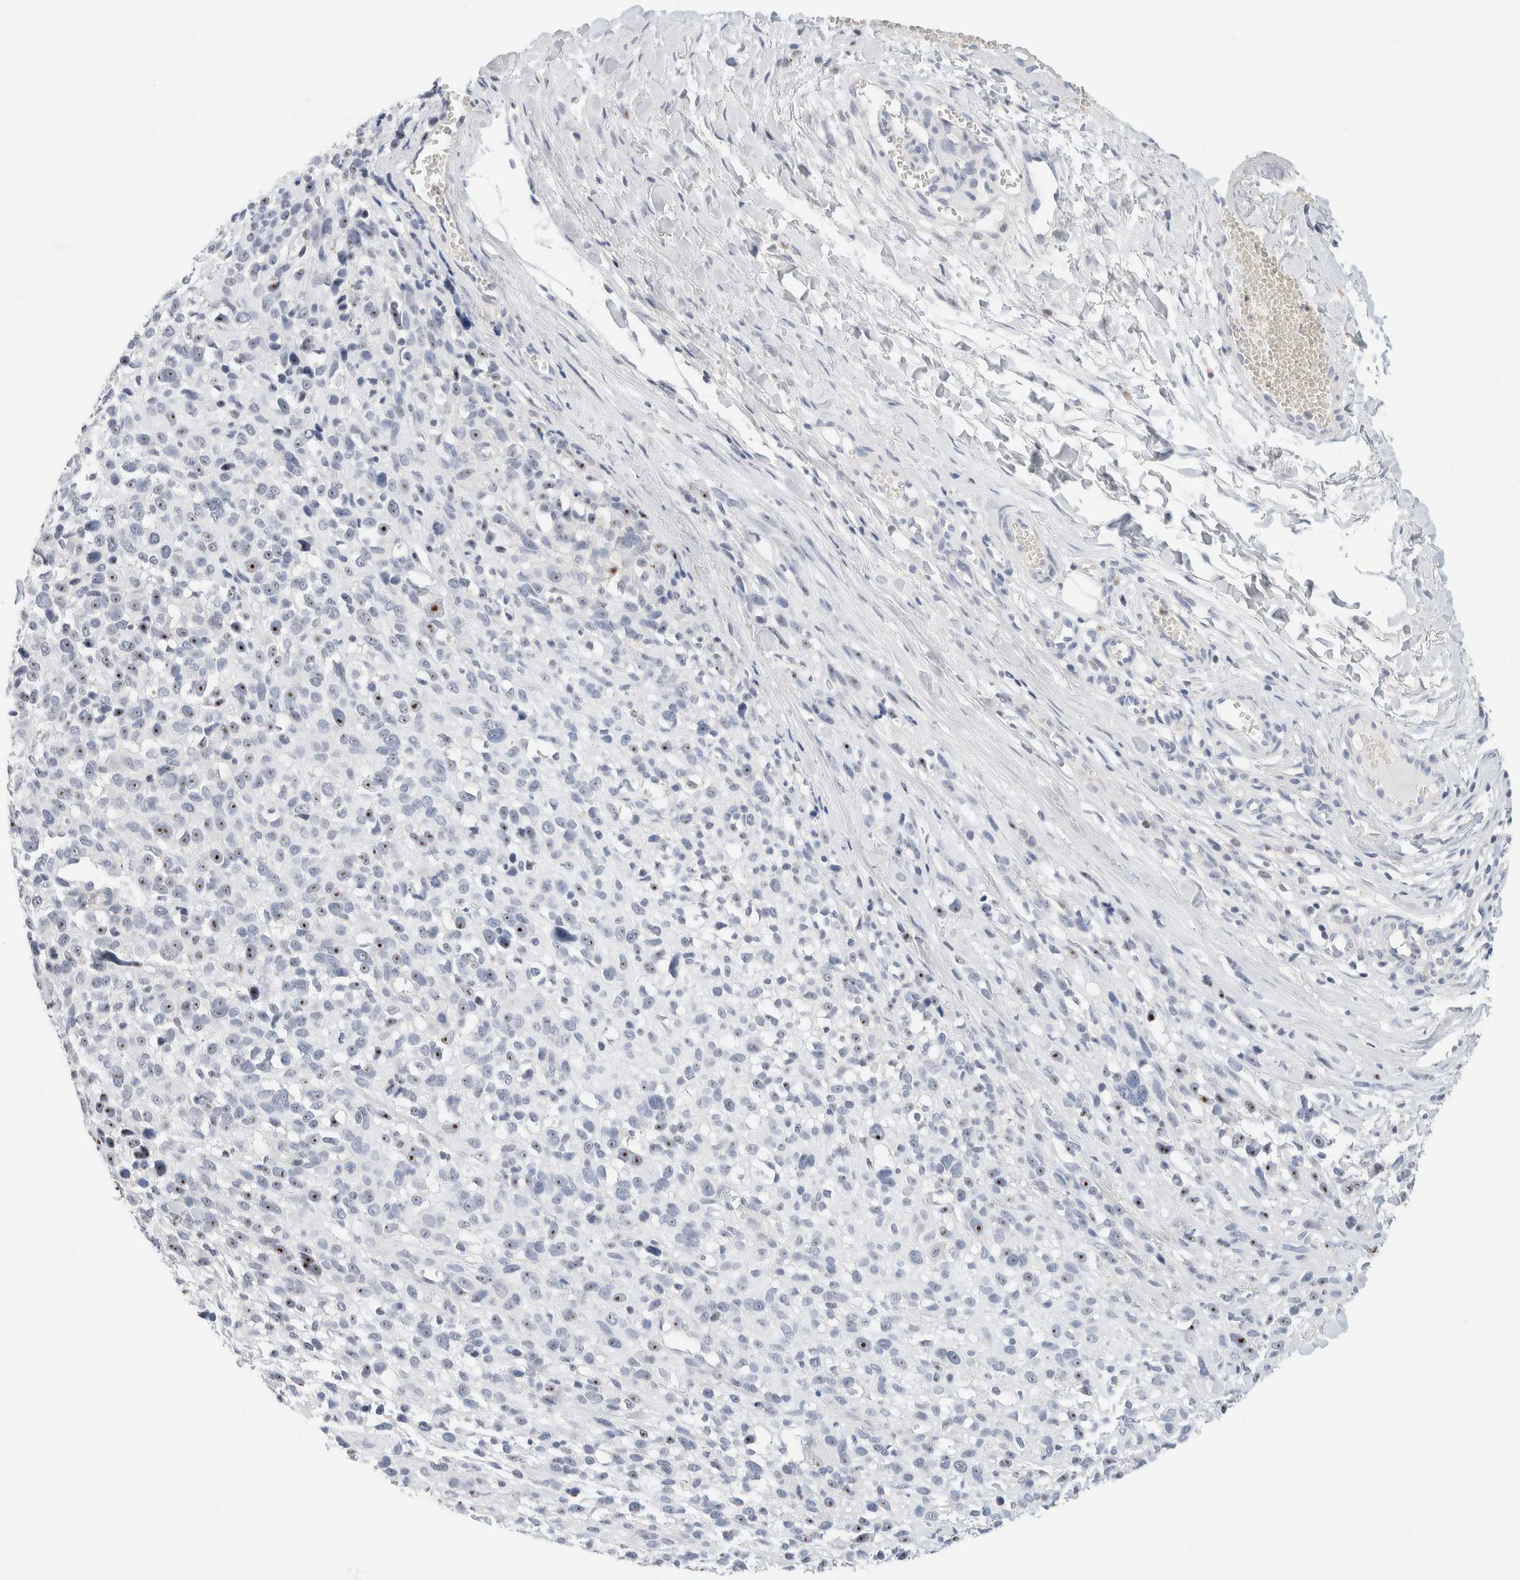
{"staining": {"intensity": "weak", "quantity": "25%-75%", "location": "nuclear"}, "tissue": "melanoma", "cell_type": "Tumor cells", "image_type": "cancer", "snomed": [{"axis": "morphology", "description": "Malignant melanoma, NOS"}, {"axis": "topography", "description": "Skin"}], "caption": "A histopathology image showing weak nuclear expression in approximately 25%-75% of tumor cells in malignant melanoma, as visualized by brown immunohistochemical staining.", "gene": "HDHD3", "patient": {"sex": "female", "age": 55}}